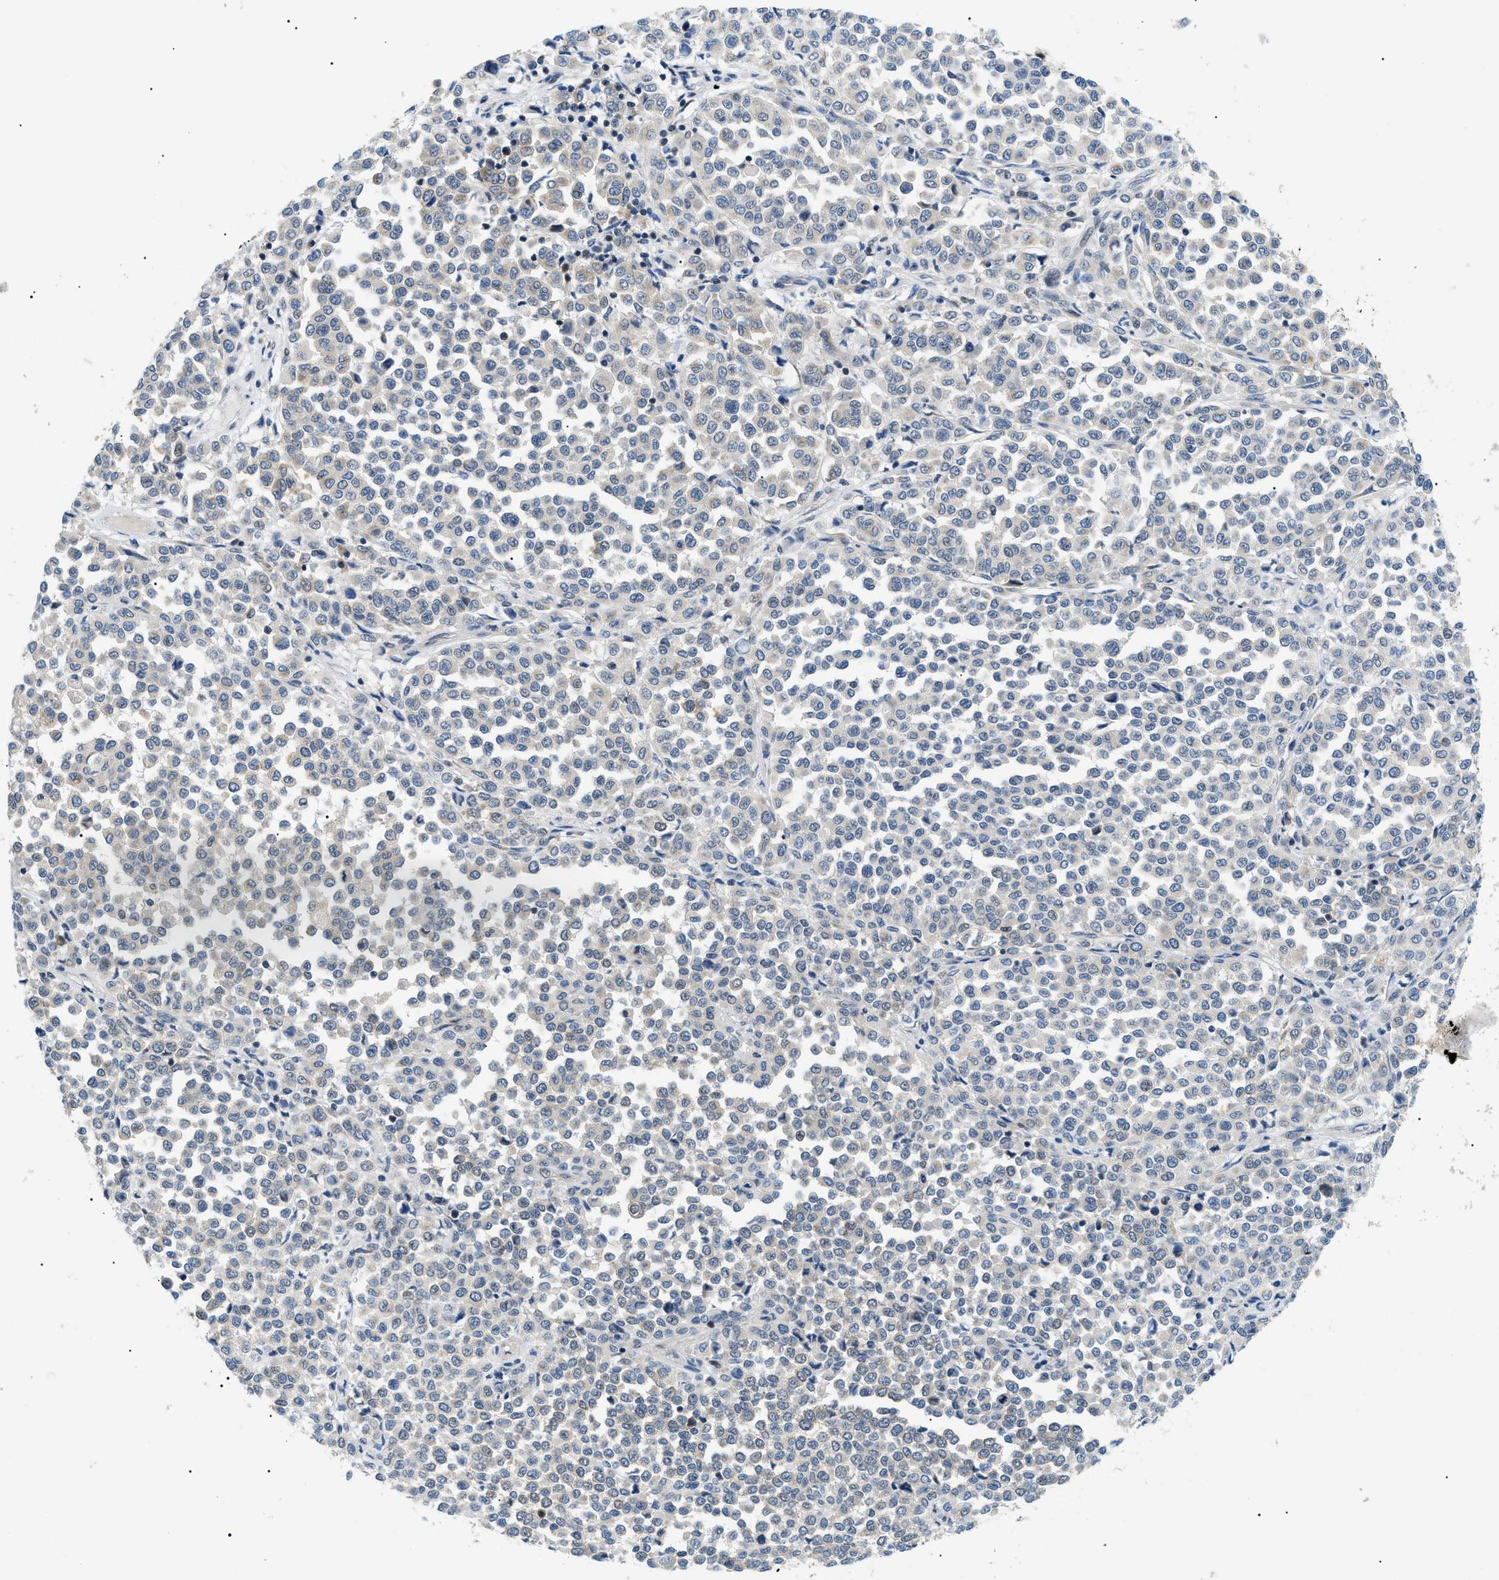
{"staining": {"intensity": "negative", "quantity": "none", "location": "none"}, "tissue": "melanoma", "cell_type": "Tumor cells", "image_type": "cancer", "snomed": [{"axis": "morphology", "description": "Malignant melanoma, Metastatic site"}, {"axis": "topography", "description": "Pancreas"}], "caption": "Immunohistochemistry histopathology image of neoplastic tissue: human malignant melanoma (metastatic site) stained with DAB reveals no significant protein positivity in tumor cells.", "gene": "CWC25", "patient": {"sex": "female", "age": 30}}